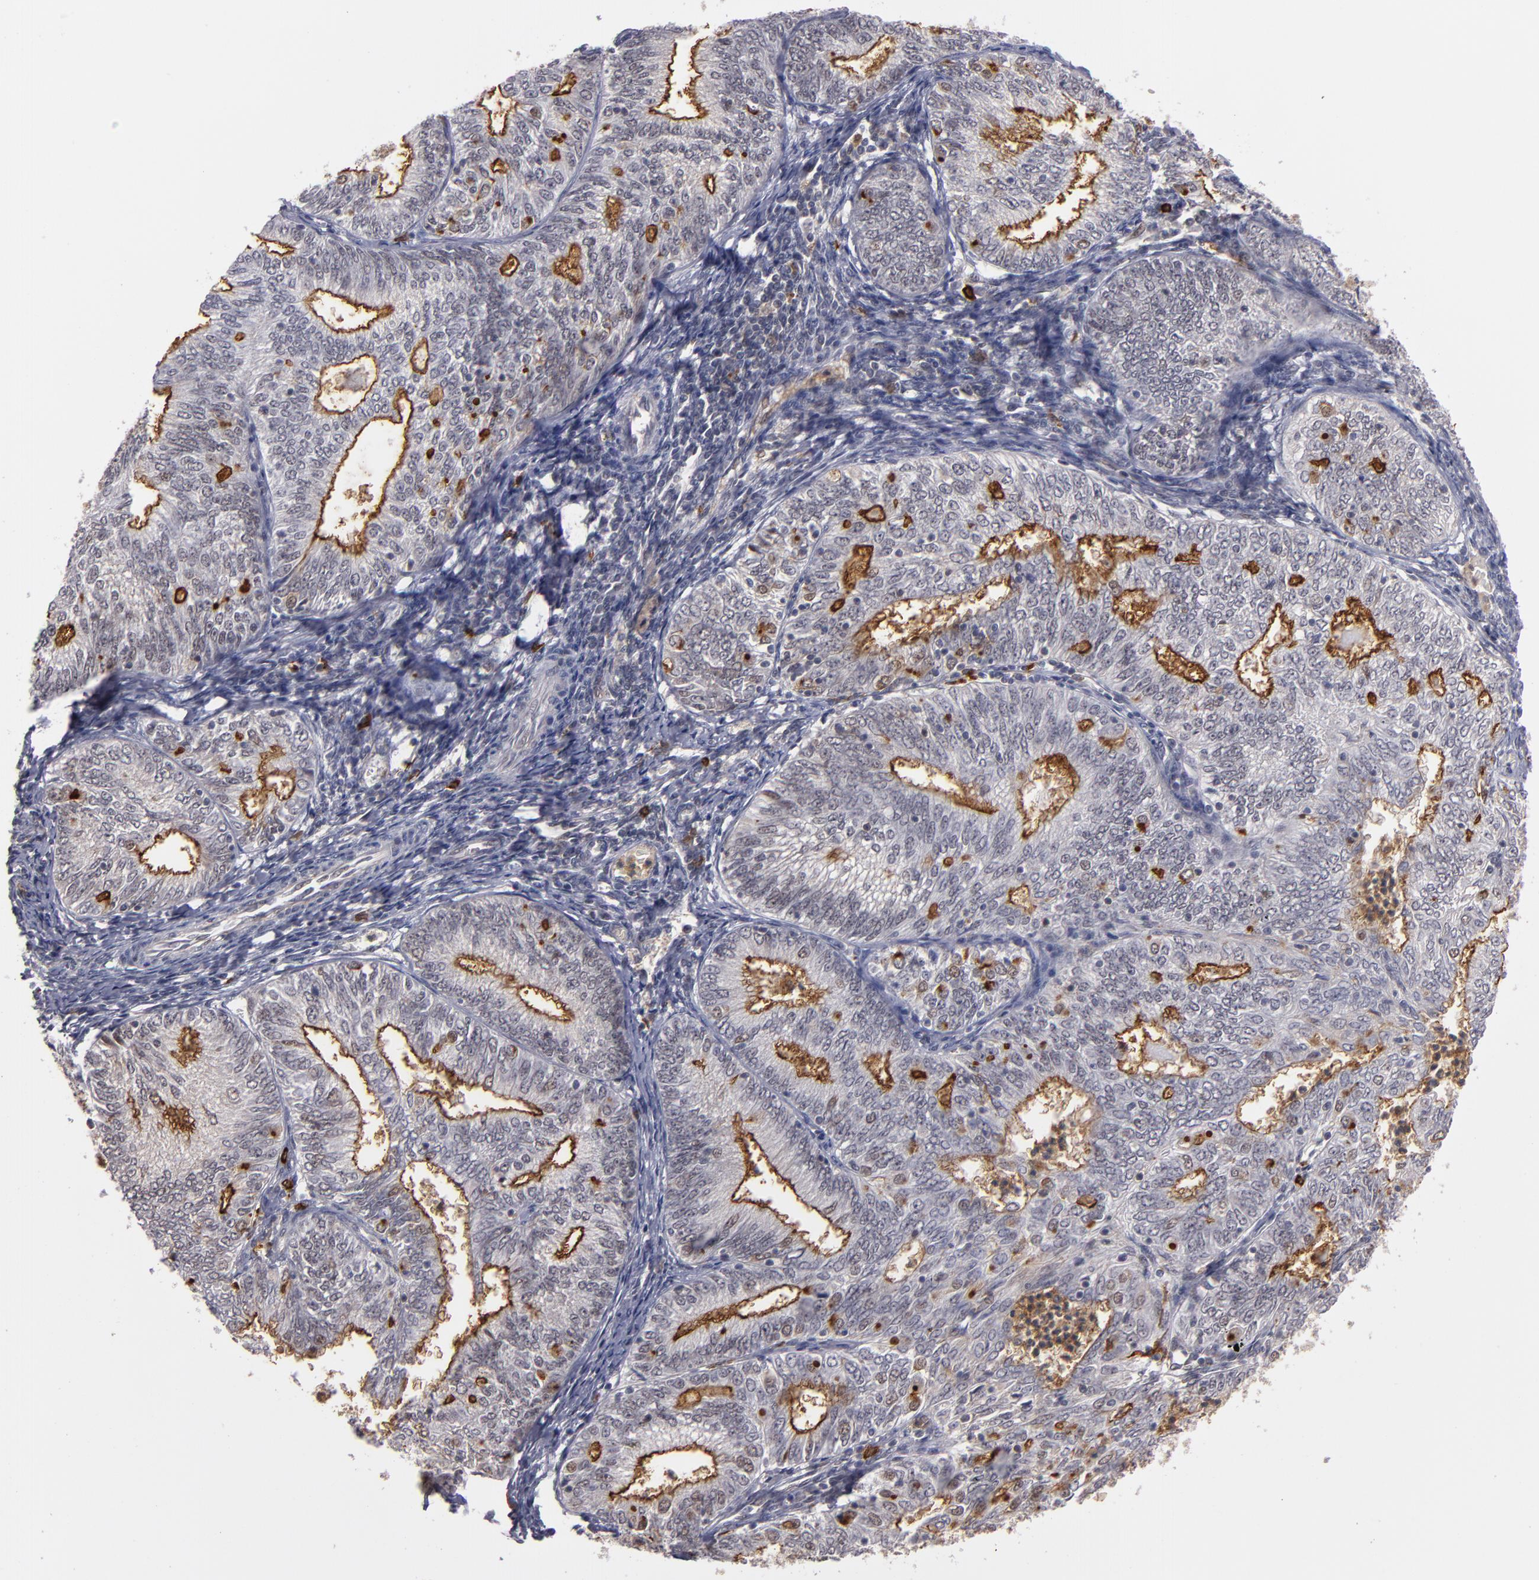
{"staining": {"intensity": "moderate", "quantity": ">75%", "location": "nuclear"}, "tissue": "endometrial cancer", "cell_type": "Tumor cells", "image_type": "cancer", "snomed": [{"axis": "morphology", "description": "Adenocarcinoma, NOS"}, {"axis": "topography", "description": "Endometrium"}], "caption": "Immunohistochemical staining of endometrial cancer (adenocarcinoma) displays moderate nuclear protein staining in approximately >75% of tumor cells.", "gene": "STX3", "patient": {"sex": "female", "age": 69}}